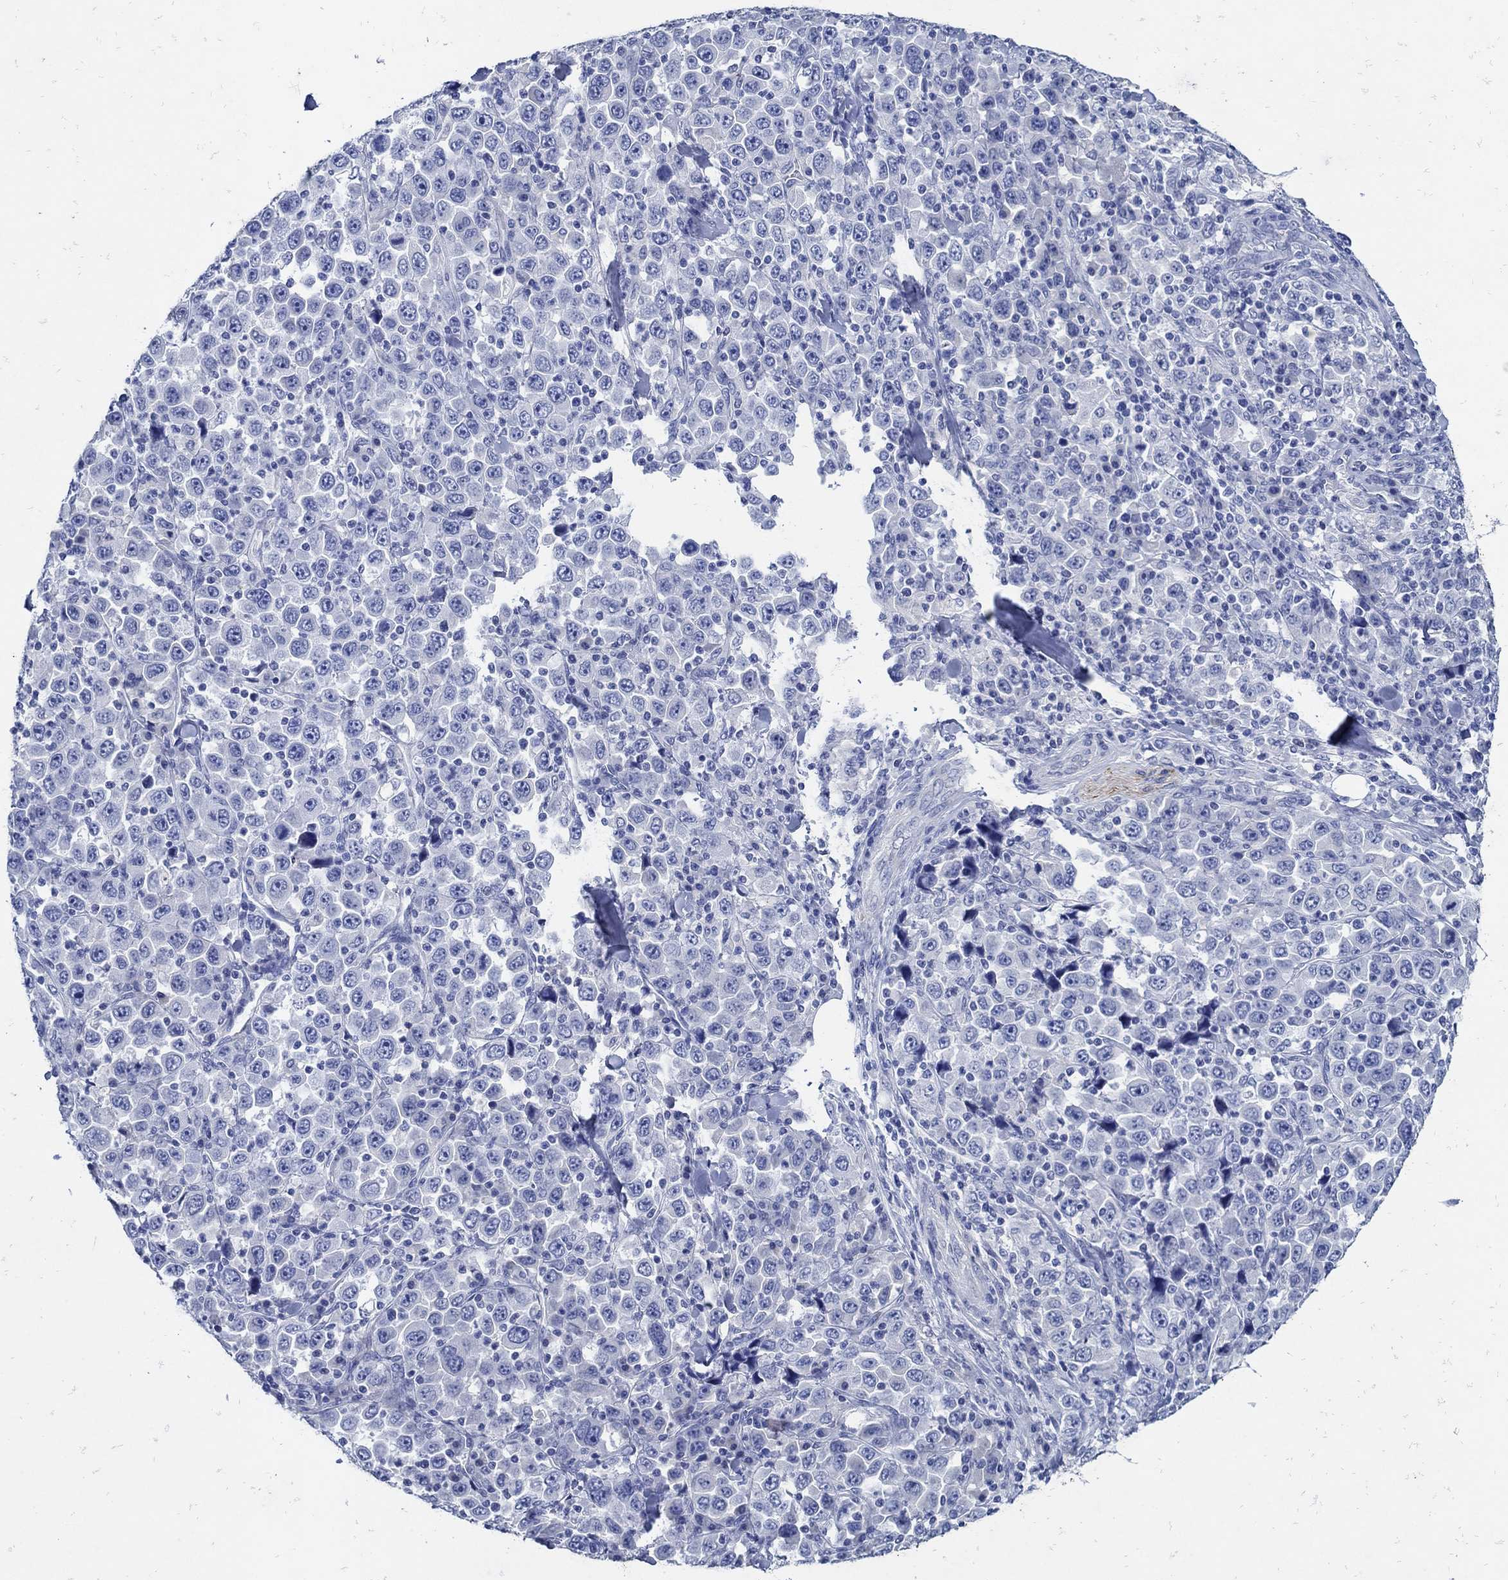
{"staining": {"intensity": "negative", "quantity": "none", "location": "none"}, "tissue": "stomach cancer", "cell_type": "Tumor cells", "image_type": "cancer", "snomed": [{"axis": "morphology", "description": "Normal tissue, NOS"}, {"axis": "morphology", "description": "Adenocarcinoma, NOS"}, {"axis": "topography", "description": "Stomach, upper"}, {"axis": "topography", "description": "Stomach"}], "caption": "High magnification brightfield microscopy of stomach adenocarcinoma stained with DAB (brown) and counterstained with hematoxylin (blue): tumor cells show no significant staining.", "gene": "NOS1", "patient": {"sex": "male", "age": 59}}